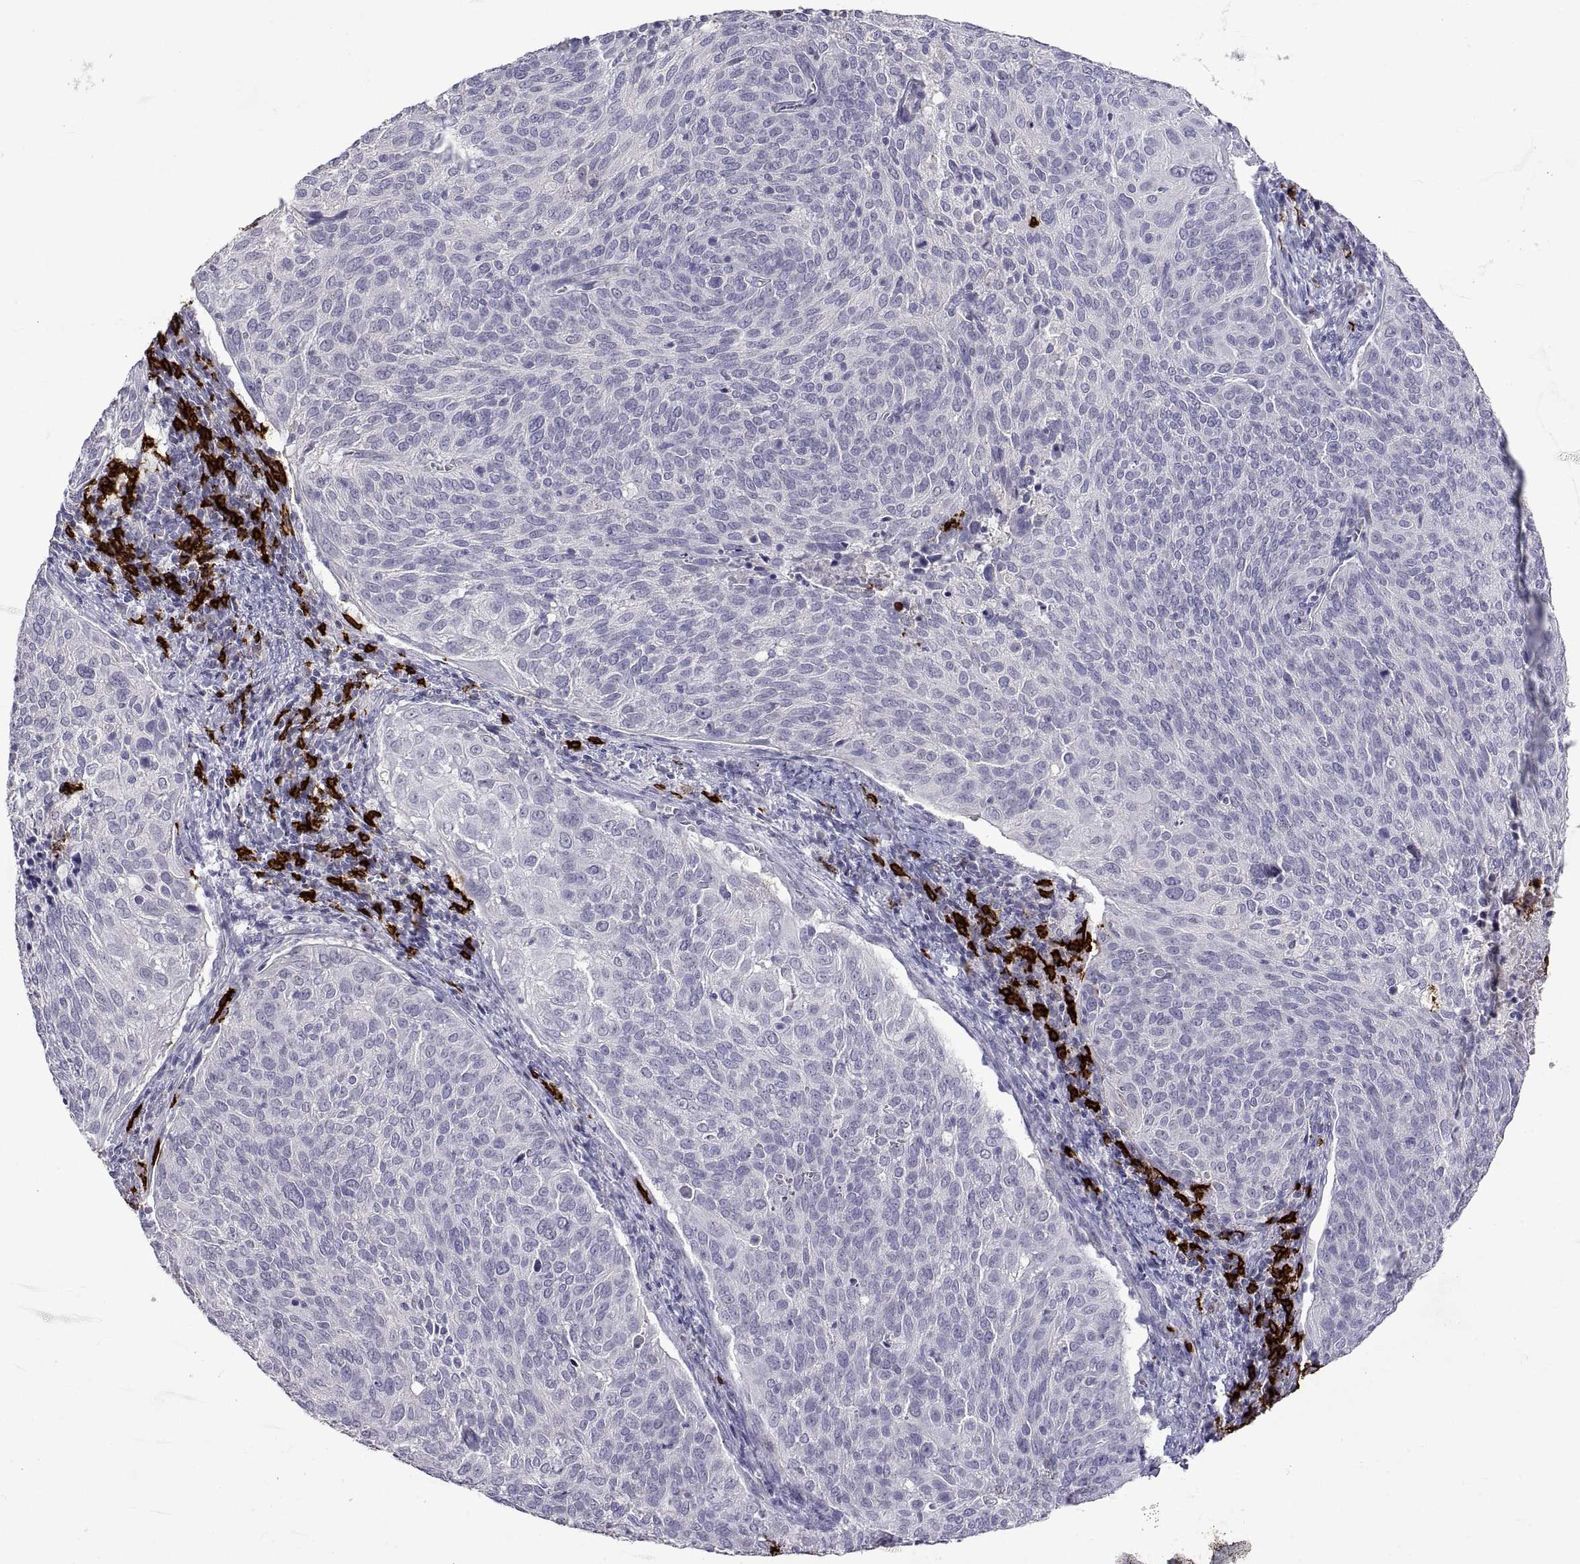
{"staining": {"intensity": "negative", "quantity": "none", "location": "none"}, "tissue": "cervical cancer", "cell_type": "Tumor cells", "image_type": "cancer", "snomed": [{"axis": "morphology", "description": "Squamous cell carcinoma, NOS"}, {"axis": "topography", "description": "Cervix"}], "caption": "A high-resolution photomicrograph shows immunohistochemistry (IHC) staining of cervical cancer (squamous cell carcinoma), which demonstrates no significant expression in tumor cells. (Brightfield microscopy of DAB IHC at high magnification).", "gene": "MS4A1", "patient": {"sex": "female", "age": 39}}